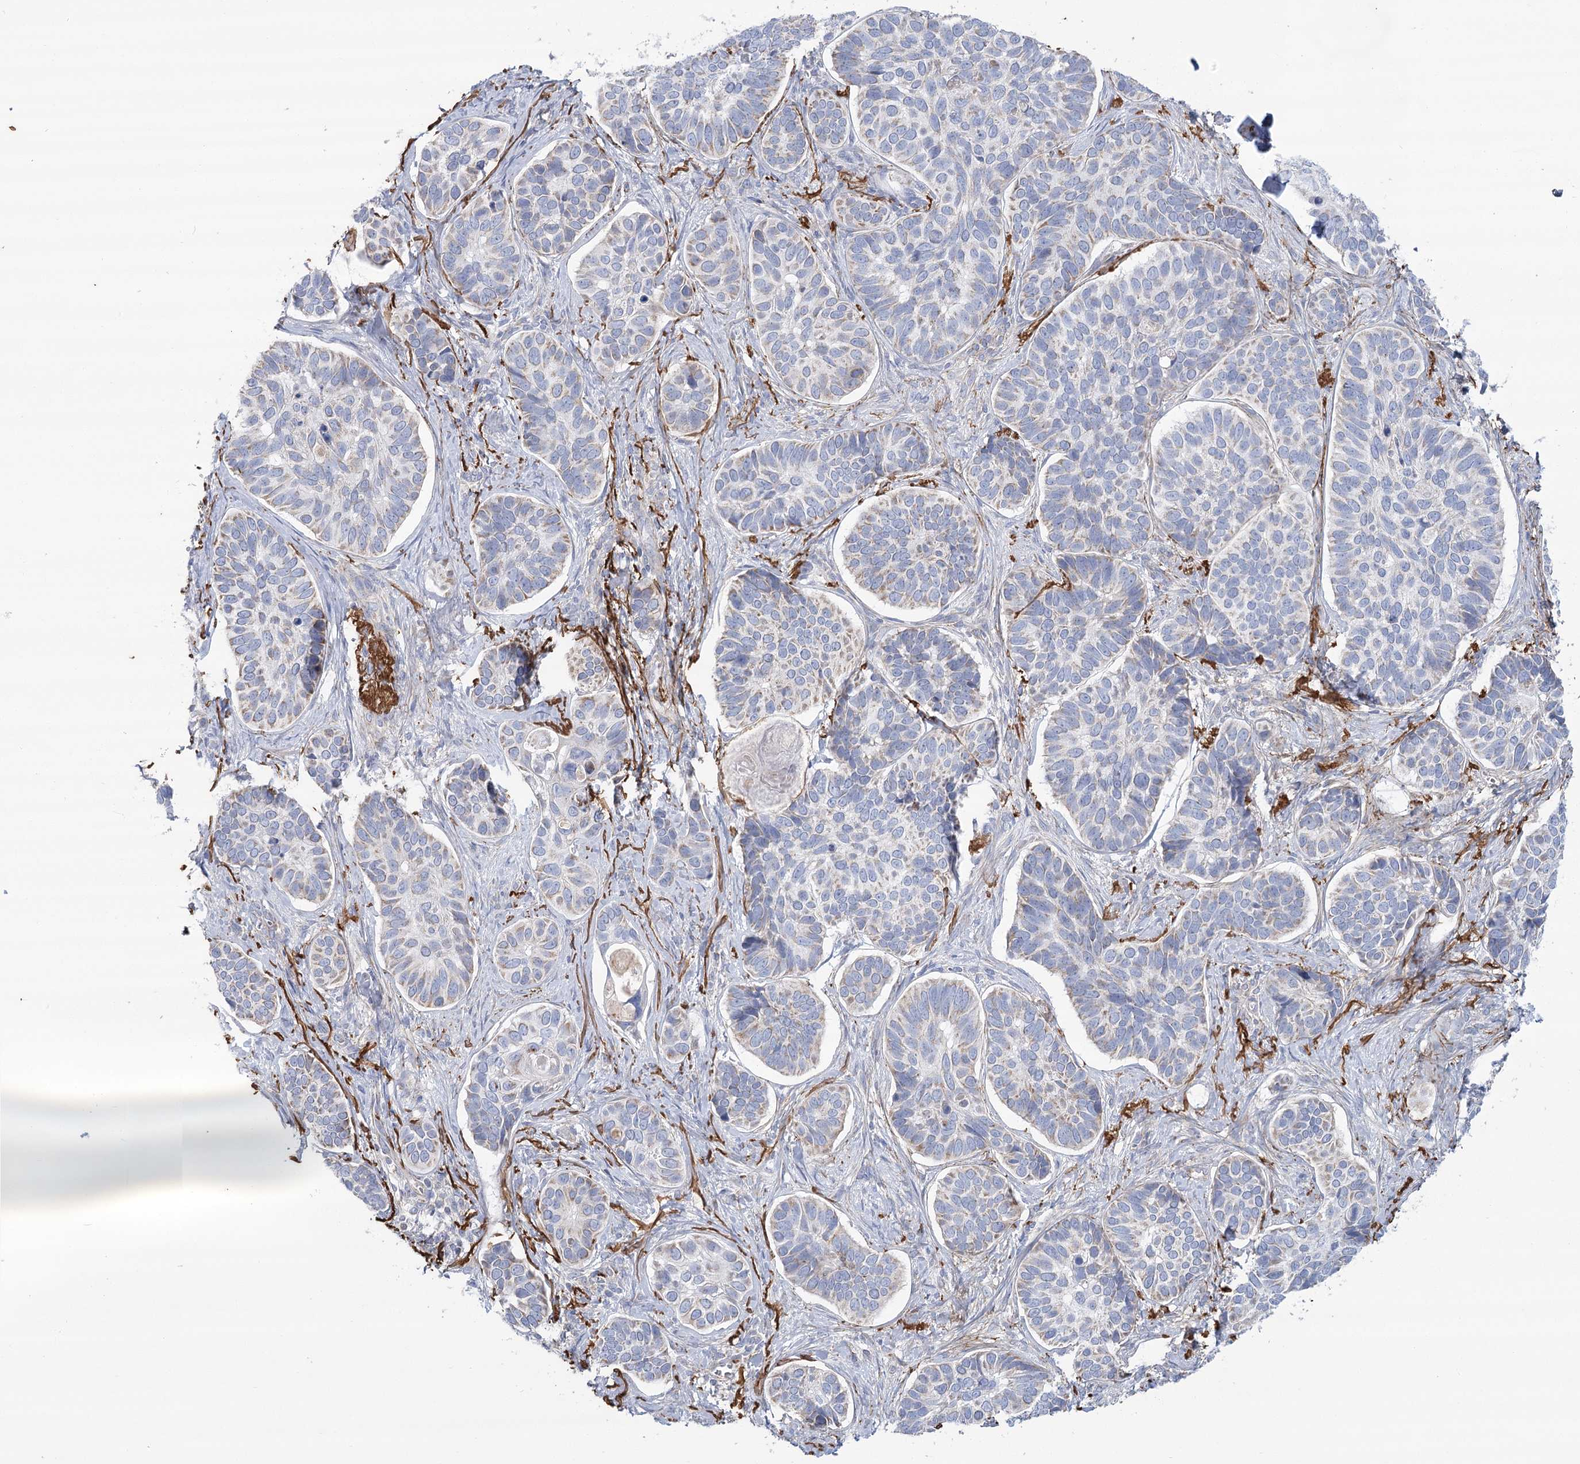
{"staining": {"intensity": "moderate", "quantity": "<25%", "location": "cytoplasmic/membranous"}, "tissue": "skin cancer", "cell_type": "Tumor cells", "image_type": "cancer", "snomed": [{"axis": "morphology", "description": "Basal cell carcinoma"}, {"axis": "topography", "description": "Skin"}], "caption": "A micrograph showing moderate cytoplasmic/membranous positivity in approximately <25% of tumor cells in skin cancer, as visualized by brown immunohistochemical staining.", "gene": "SNX7", "patient": {"sex": "male", "age": 62}}